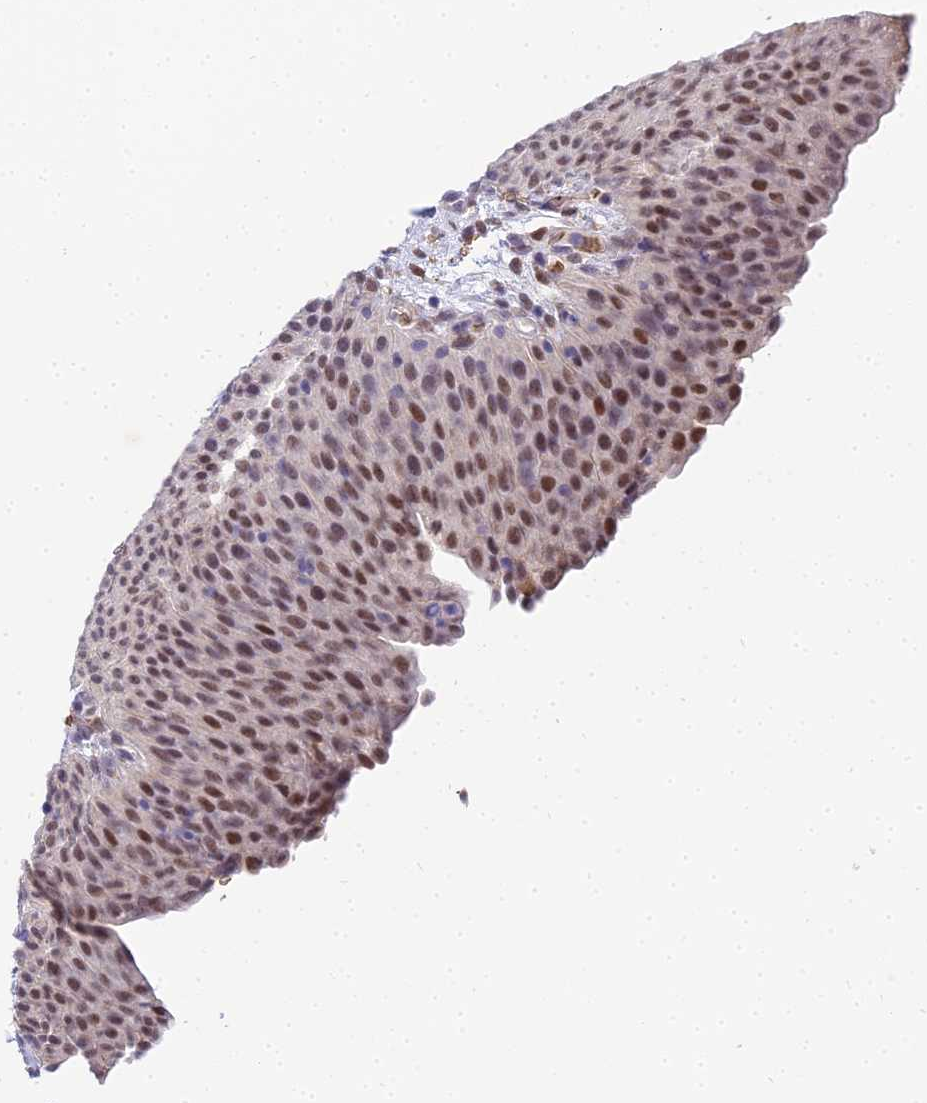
{"staining": {"intensity": "moderate", "quantity": ">75%", "location": "cytoplasmic/membranous,nuclear"}, "tissue": "urinary bladder", "cell_type": "Urothelial cells", "image_type": "normal", "snomed": [{"axis": "morphology", "description": "Normal tissue, NOS"}, {"axis": "morphology", "description": "Dysplasia, NOS"}, {"axis": "topography", "description": "Urinary bladder"}], "caption": "About >75% of urothelial cells in normal human urinary bladder display moderate cytoplasmic/membranous,nuclear protein expression as visualized by brown immunohistochemical staining.", "gene": "BCL9", "patient": {"sex": "male", "age": 35}}